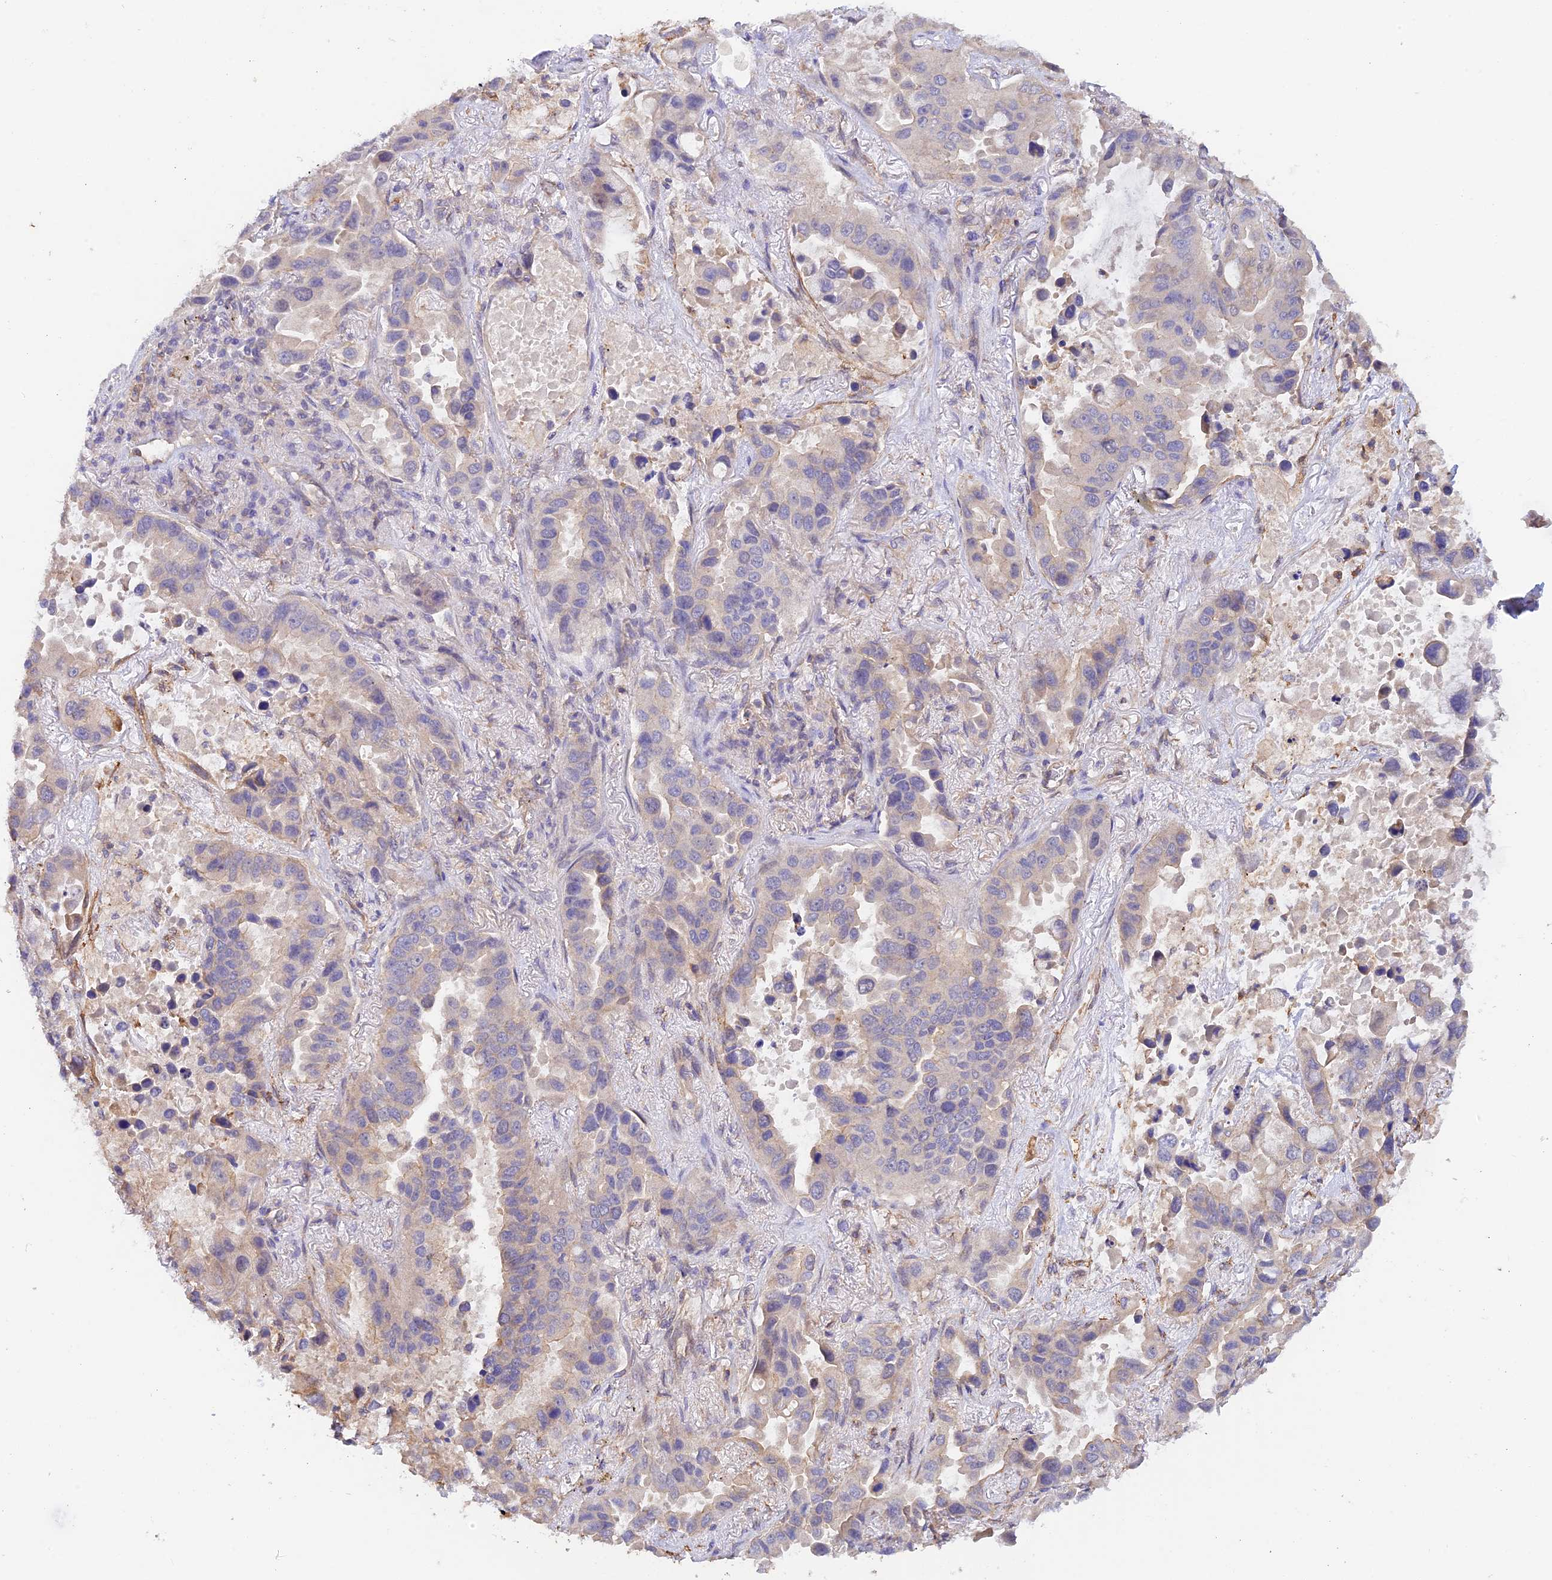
{"staining": {"intensity": "negative", "quantity": "none", "location": "none"}, "tissue": "lung cancer", "cell_type": "Tumor cells", "image_type": "cancer", "snomed": [{"axis": "morphology", "description": "Adenocarcinoma, NOS"}, {"axis": "topography", "description": "Lung"}], "caption": "The photomicrograph exhibits no staining of tumor cells in lung cancer (adenocarcinoma).", "gene": "MYO9A", "patient": {"sex": "male", "age": 64}}